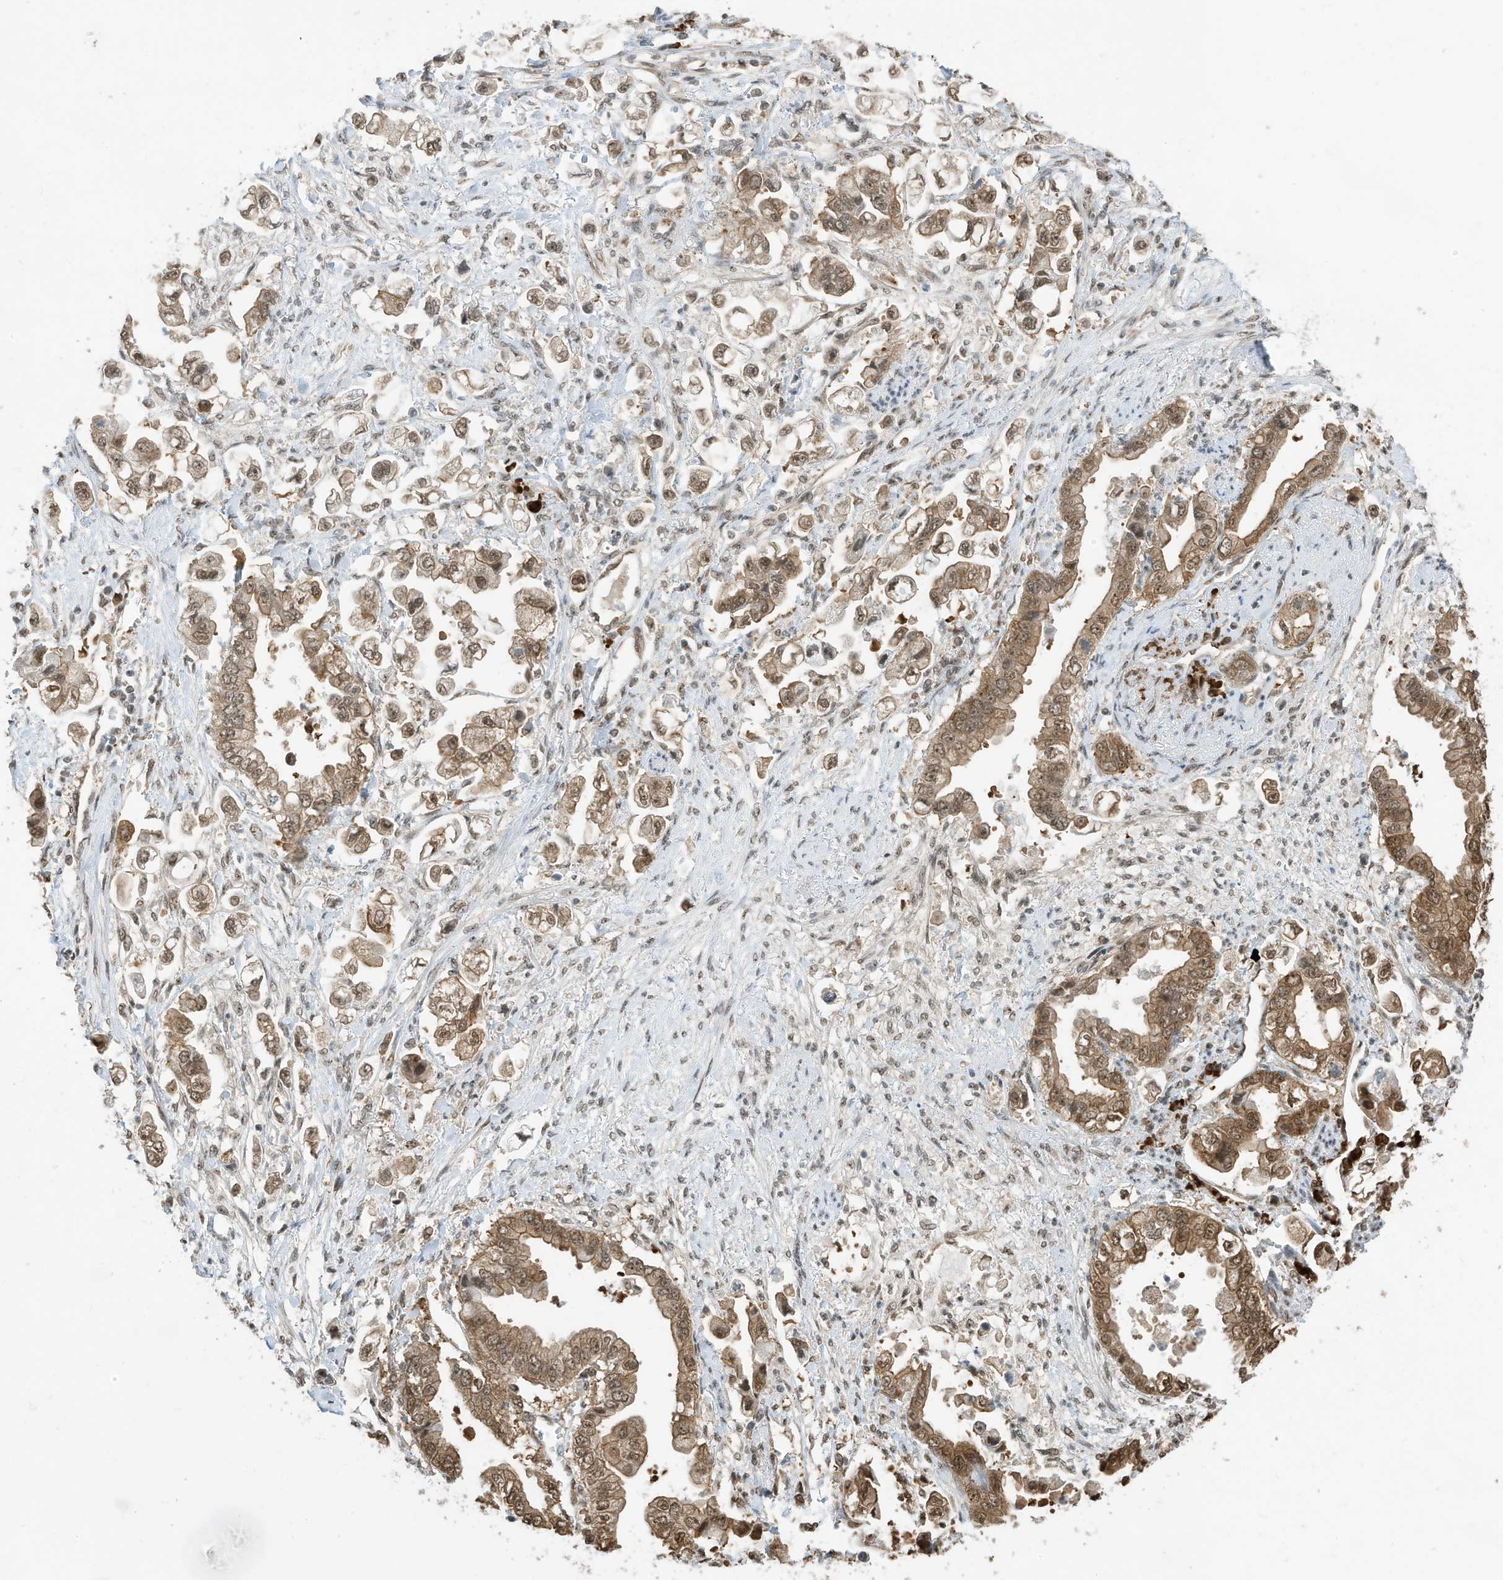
{"staining": {"intensity": "moderate", "quantity": ">75%", "location": "cytoplasmic/membranous,nuclear"}, "tissue": "stomach cancer", "cell_type": "Tumor cells", "image_type": "cancer", "snomed": [{"axis": "morphology", "description": "Adenocarcinoma, NOS"}, {"axis": "topography", "description": "Stomach"}], "caption": "IHC (DAB) staining of stomach cancer (adenocarcinoma) displays moderate cytoplasmic/membranous and nuclear protein expression in approximately >75% of tumor cells.", "gene": "ZNF195", "patient": {"sex": "male", "age": 62}}